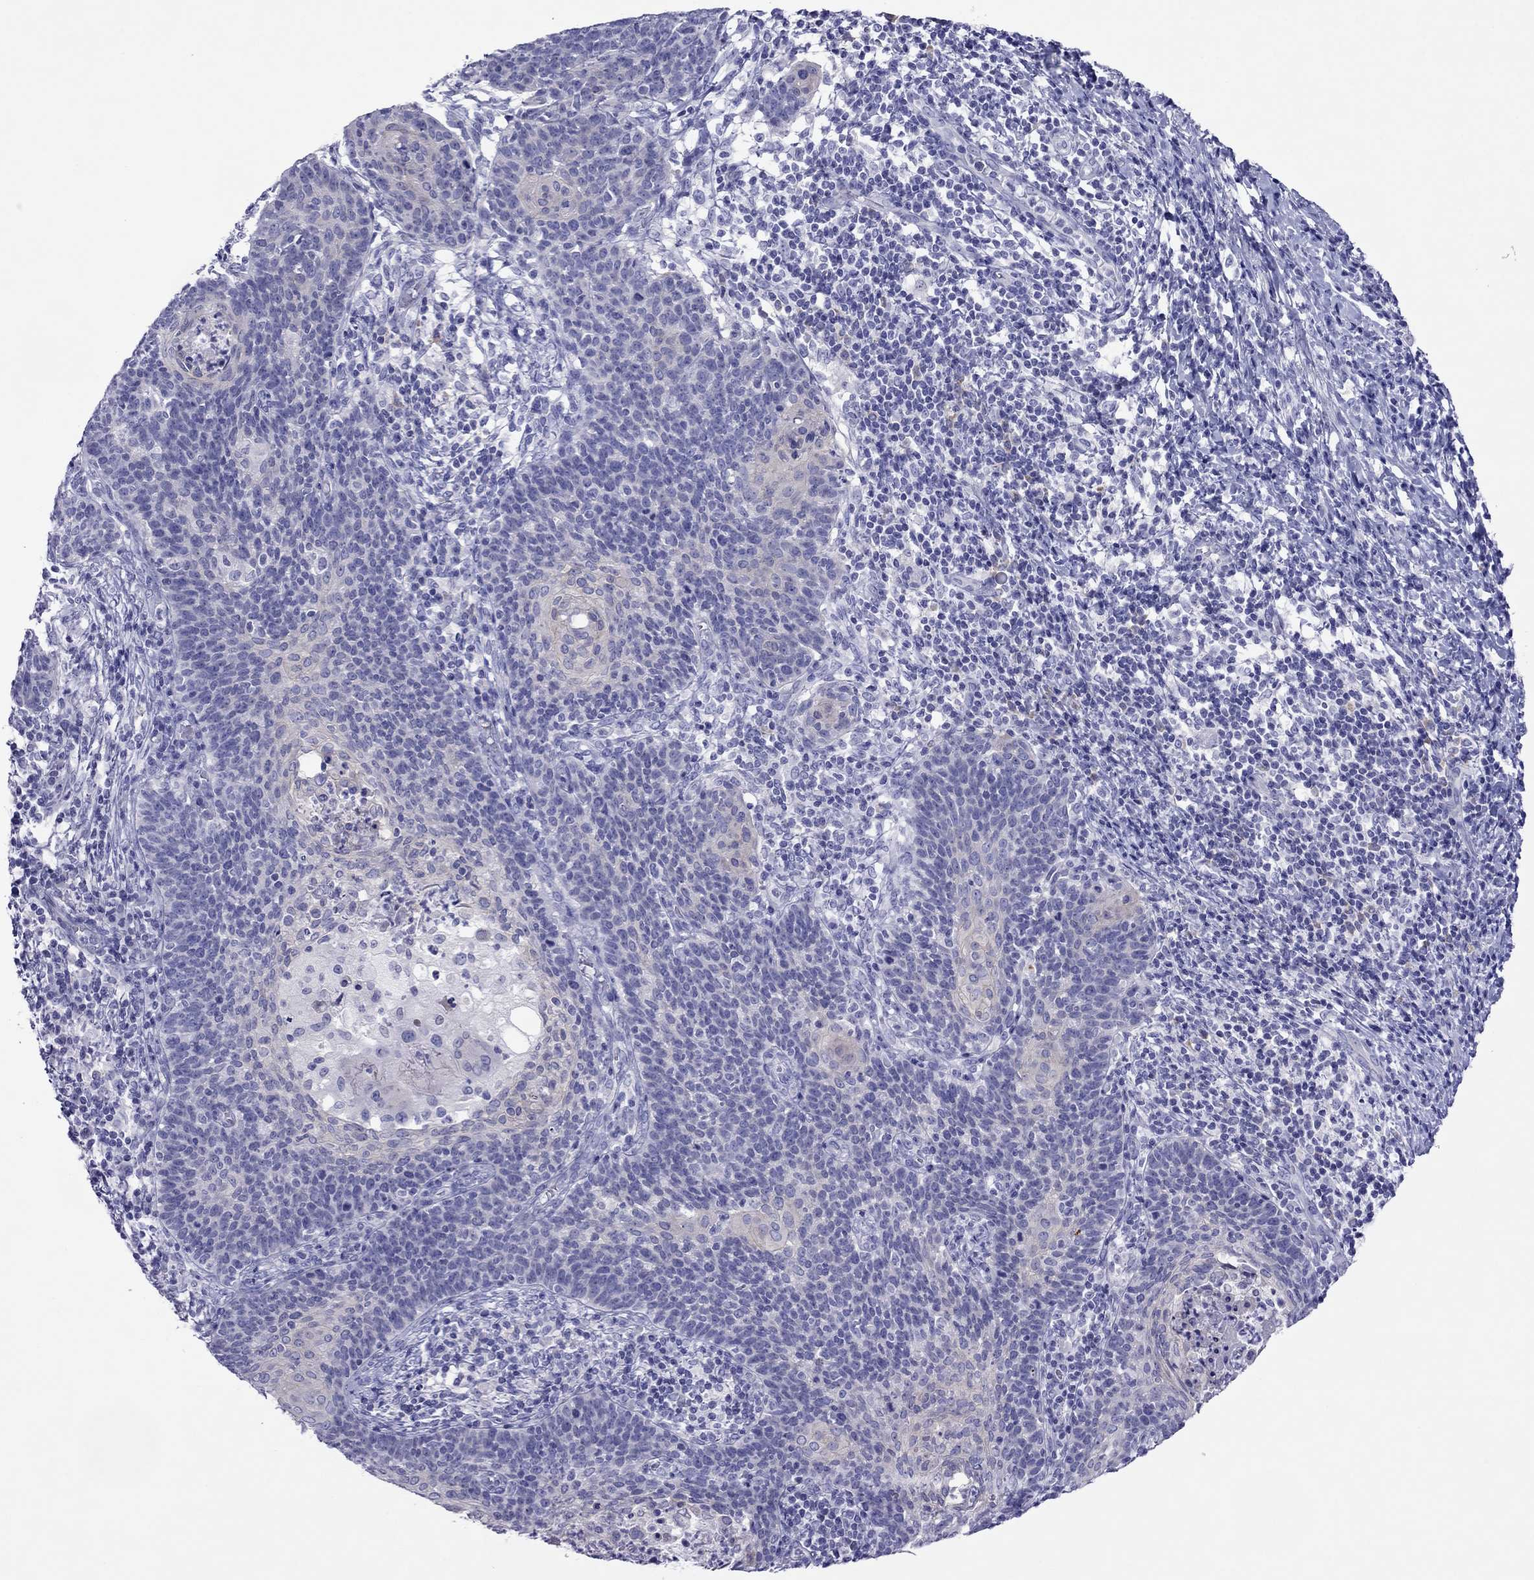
{"staining": {"intensity": "negative", "quantity": "none", "location": "none"}, "tissue": "cervical cancer", "cell_type": "Tumor cells", "image_type": "cancer", "snomed": [{"axis": "morphology", "description": "Squamous cell carcinoma, NOS"}, {"axis": "topography", "description": "Cervix"}], "caption": "Cervical cancer was stained to show a protein in brown. There is no significant positivity in tumor cells.", "gene": "PCDHA6", "patient": {"sex": "female", "age": 39}}